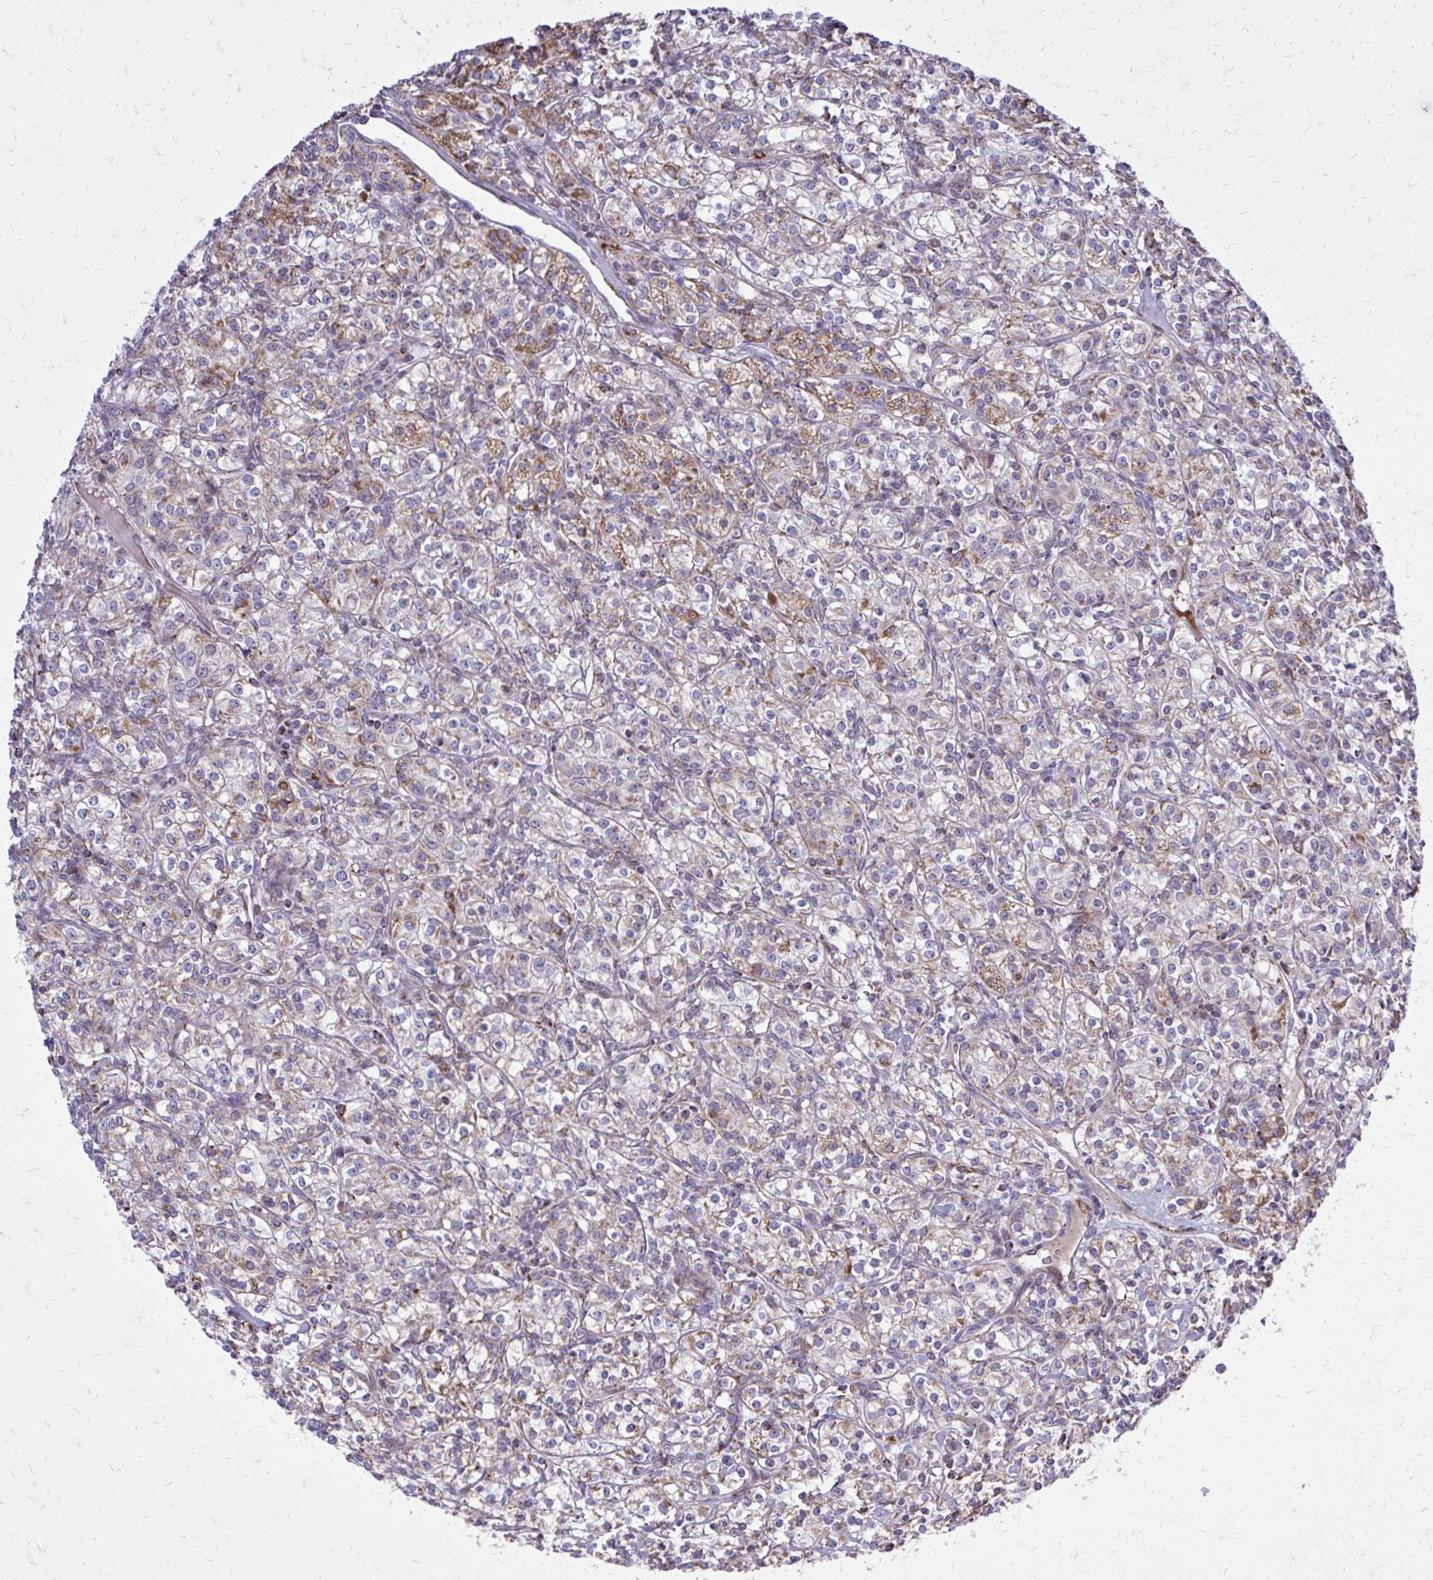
{"staining": {"intensity": "moderate", "quantity": ">75%", "location": "cytoplasmic/membranous"}, "tissue": "renal cancer", "cell_type": "Tumor cells", "image_type": "cancer", "snomed": [{"axis": "morphology", "description": "Adenocarcinoma, NOS"}, {"axis": "topography", "description": "Kidney"}], "caption": "Adenocarcinoma (renal) tissue demonstrates moderate cytoplasmic/membranous expression in approximately >75% of tumor cells, visualized by immunohistochemistry. Nuclei are stained in blue.", "gene": "ZNF362", "patient": {"sex": "male", "age": 77}}